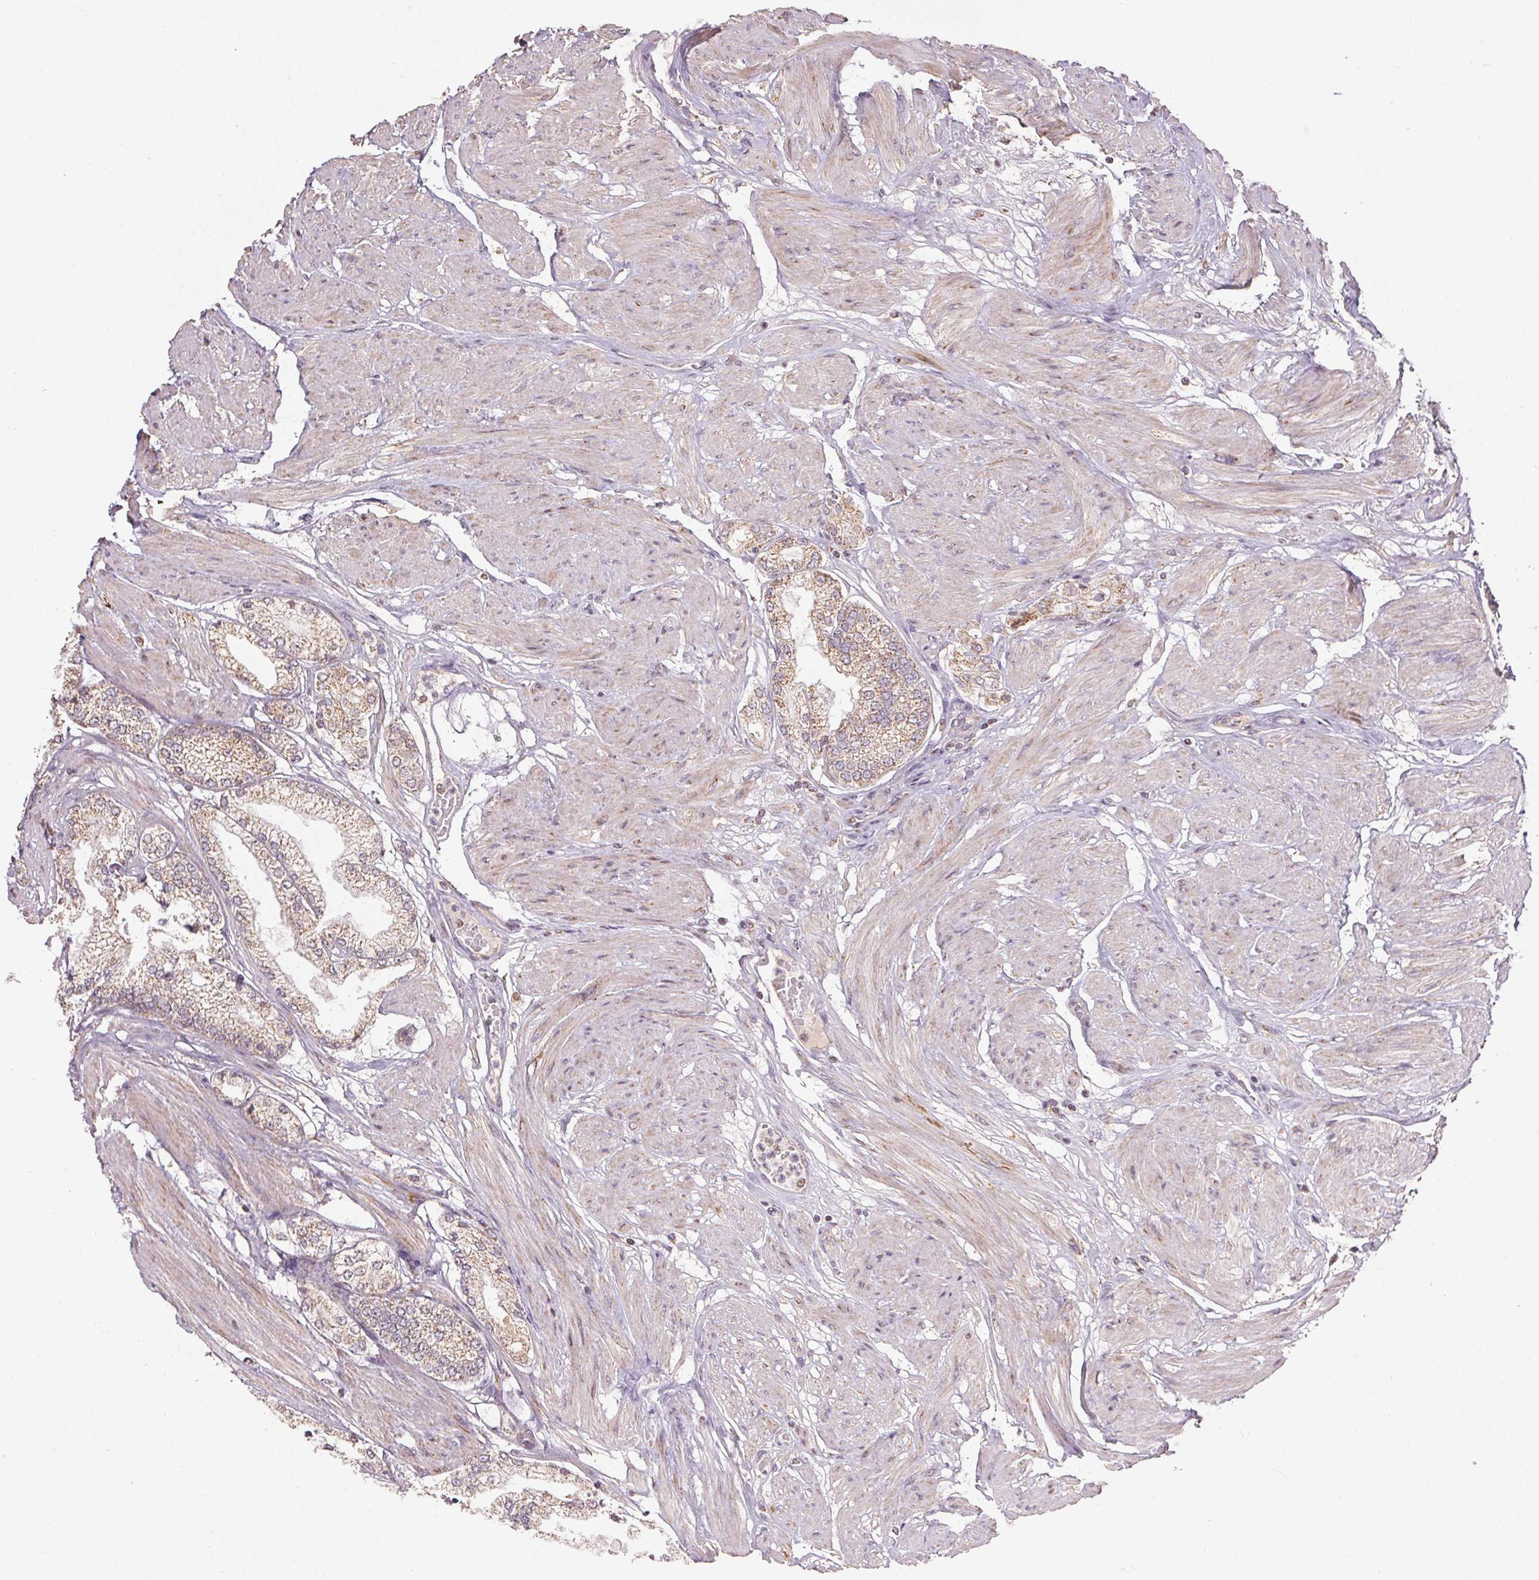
{"staining": {"intensity": "weak", "quantity": ">75%", "location": "cytoplasmic/membranous"}, "tissue": "prostate cancer", "cell_type": "Tumor cells", "image_type": "cancer", "snomed": [{"axis": "morphology", "description": "Adenocarcinoma, High grade"}, {"axis": "topography", "description": "Prostate"}], "caption": "An image of human prostate adenocarcinoma (high-grade) stained for a protein demonstrates weak cytoplasmic/membranous brown staining in tumor cells.", "gene": "CLASP1", "patient": {"sex": "male", "age": 68}}